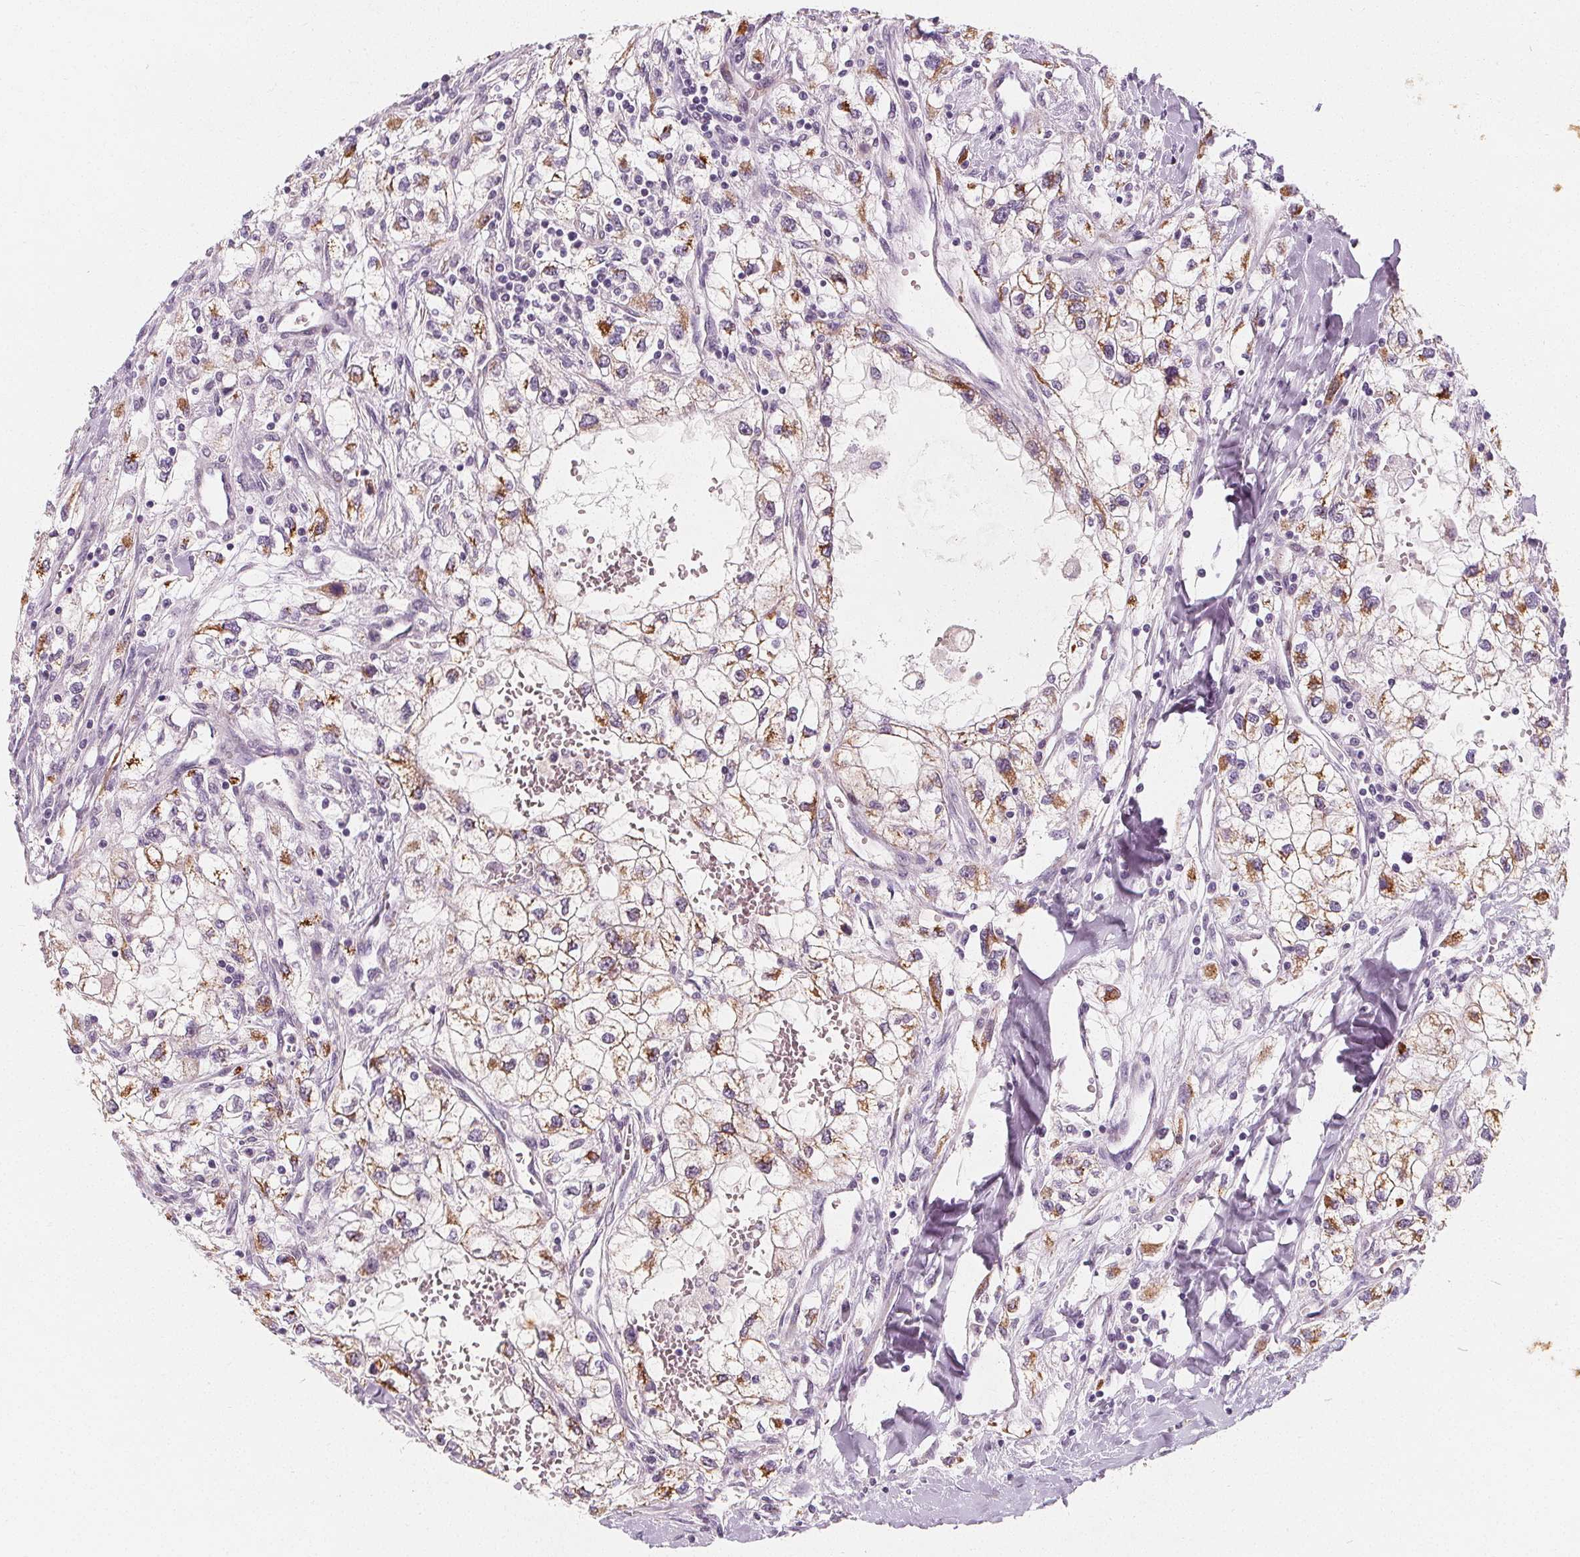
{"staining": {"intensity": "moderate", "quantity": "25%-75%", "location": "cytoplasmic/membranous"}, "tissue": "renal cancer", "cell_type": "Tumor cells", "image_type": "cancer", "snomed": [{"axis": "morphology", "description": "Adenocarcinoma, NOS"}, {"axis": "topography", "description": "Kidney"}], "caption": "Immunohistochemical staining of human adenocarcinoma (renal) demonstrates moderate cytoplasmic/membranous protein staining in about 25%-75% of tumor cells.", "gene": "DBX2", "patient": {"sex": "male", "age": 59}}